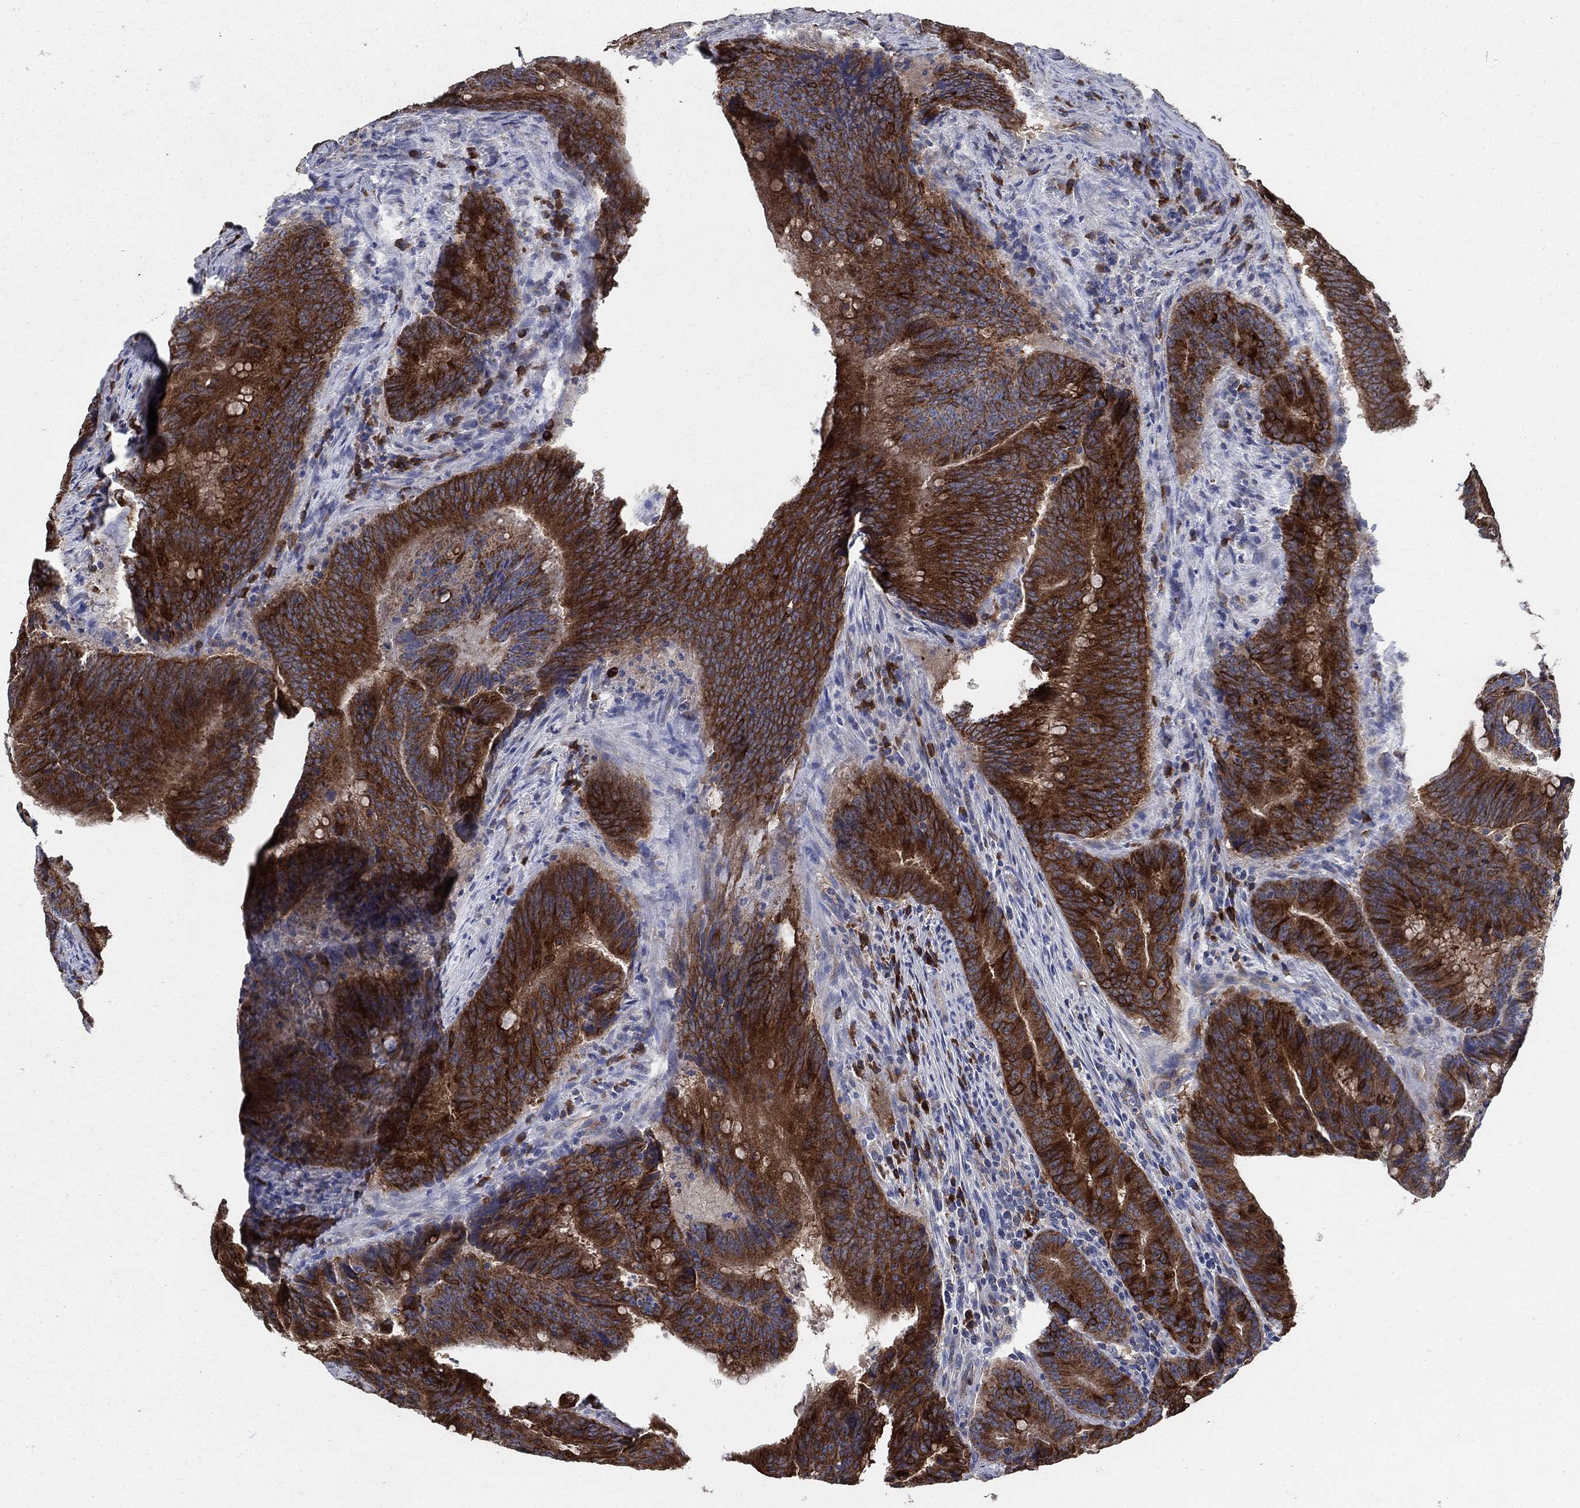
{"staining": {"intensity": "strong", "quantity": ">75%", "location": "cytoplasmic/membranous"}, "tissue": "colorectal cancer", "cell_type": "Tumor cells", "image_type": "cancer", "snomed": [{"axis": "morphology", "description": "Adenocarcinoma, NOS"}, {"axis": "topography", "description": "Colon"}], "caption": "Protein expression analysis of adenocarcinoma (colorectal) demonstrates strong cytoplasmic/membranous expression in about >75% of tumor cells.", "gene": "HID1", "patient": {"sex": "female", "age": 87}}